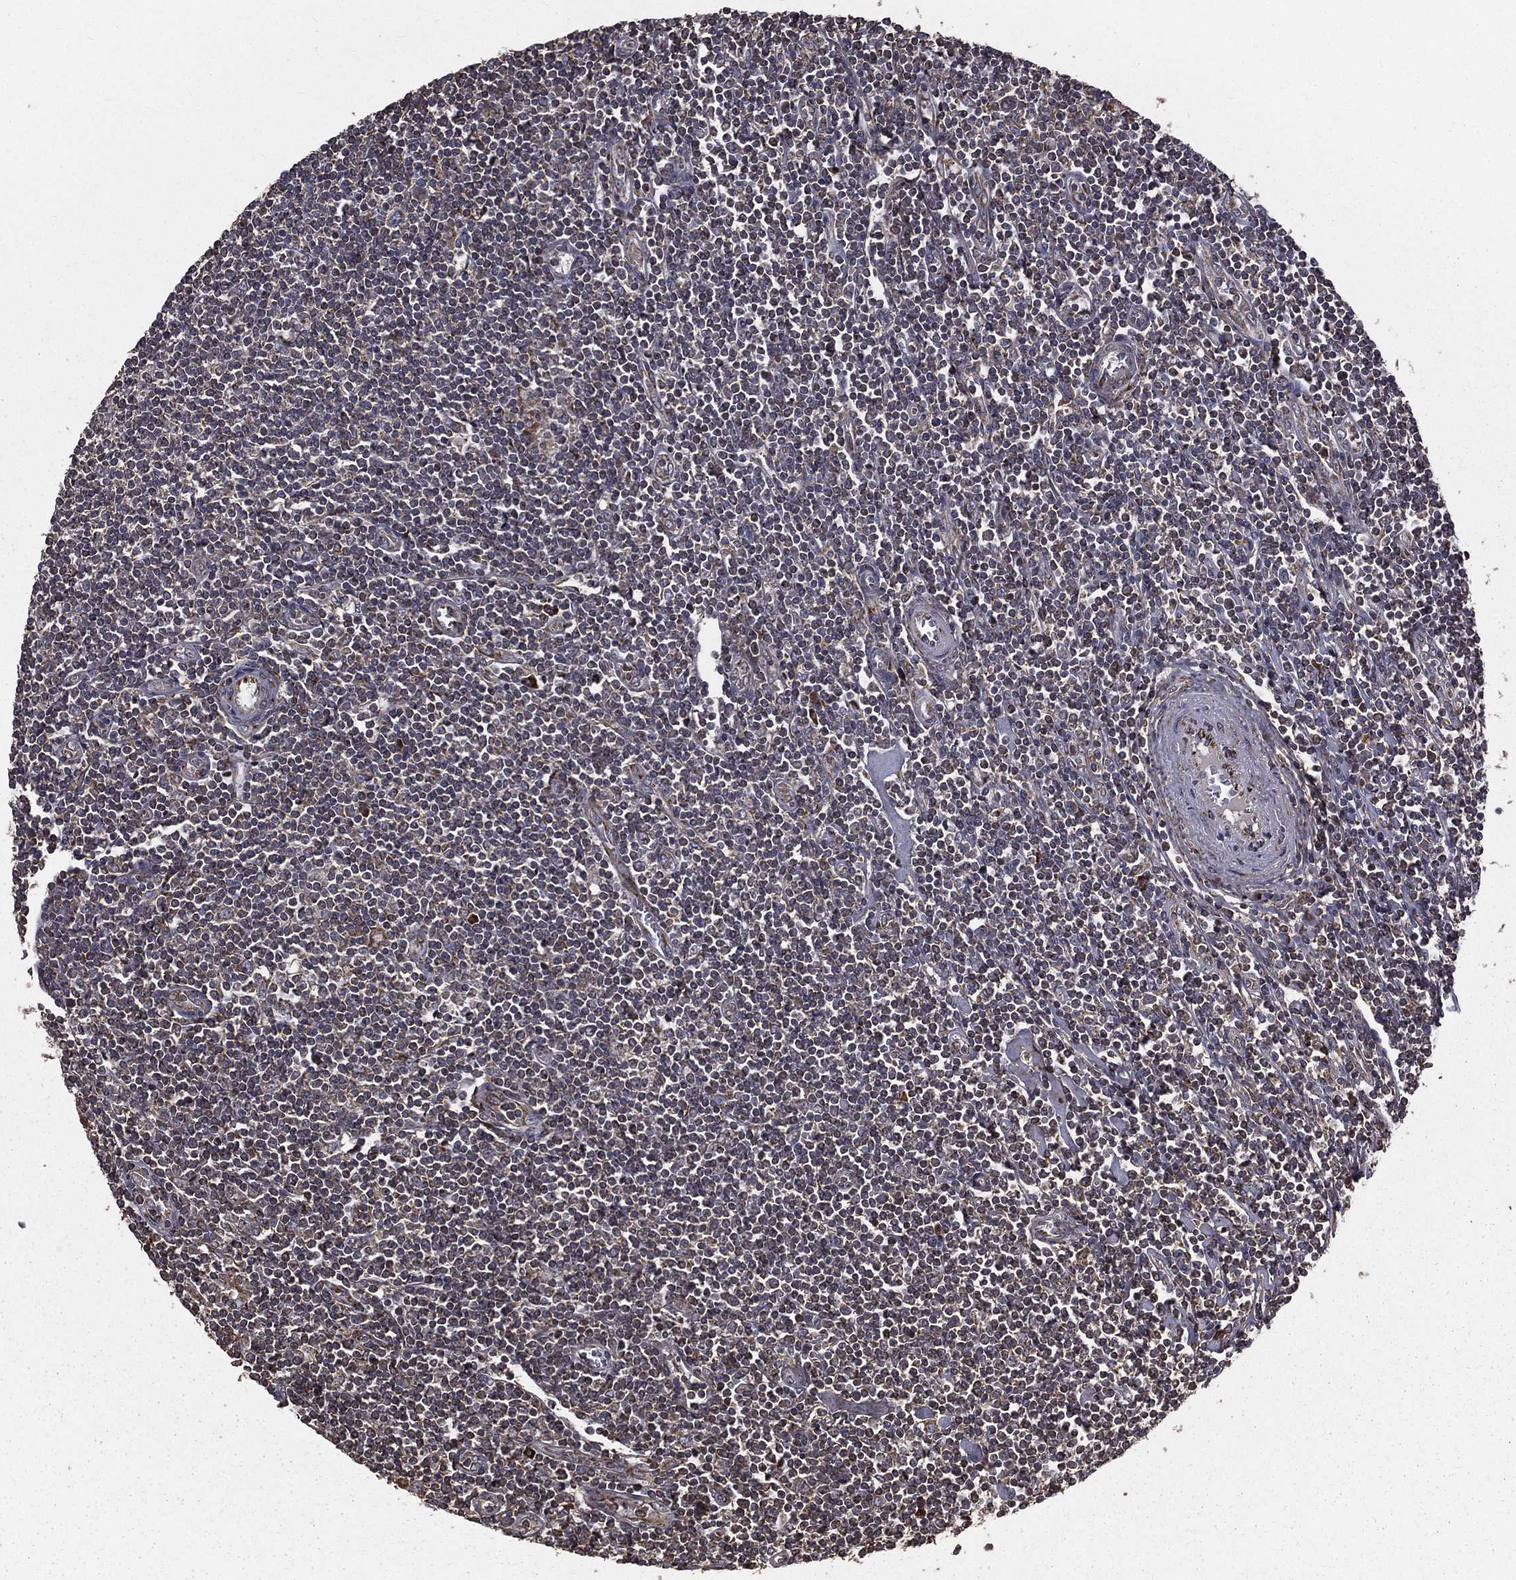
{"staining": {"intensity": "moderate", "quantity": ">75%", "location": "cytoplasmic/membranous"}, "tissue": "lymphoma", "cell_type": "Tumor cells", "image_type": "cancer", "snomed": [{"axis": "morphology", "description": "Hodgkin's disease, NOS"}, {"axis": "topography", "description": "Lymph node"}], "caption": "Tumor cells demonstrate medium levels of moderate cytoplasmic/membranous staining in approximately >75% of cells in human Hodgkin's disease. Nuclei are stained in blue.", "gene": "OLFML1", "patient": {"sex": "male", "age": 40}}